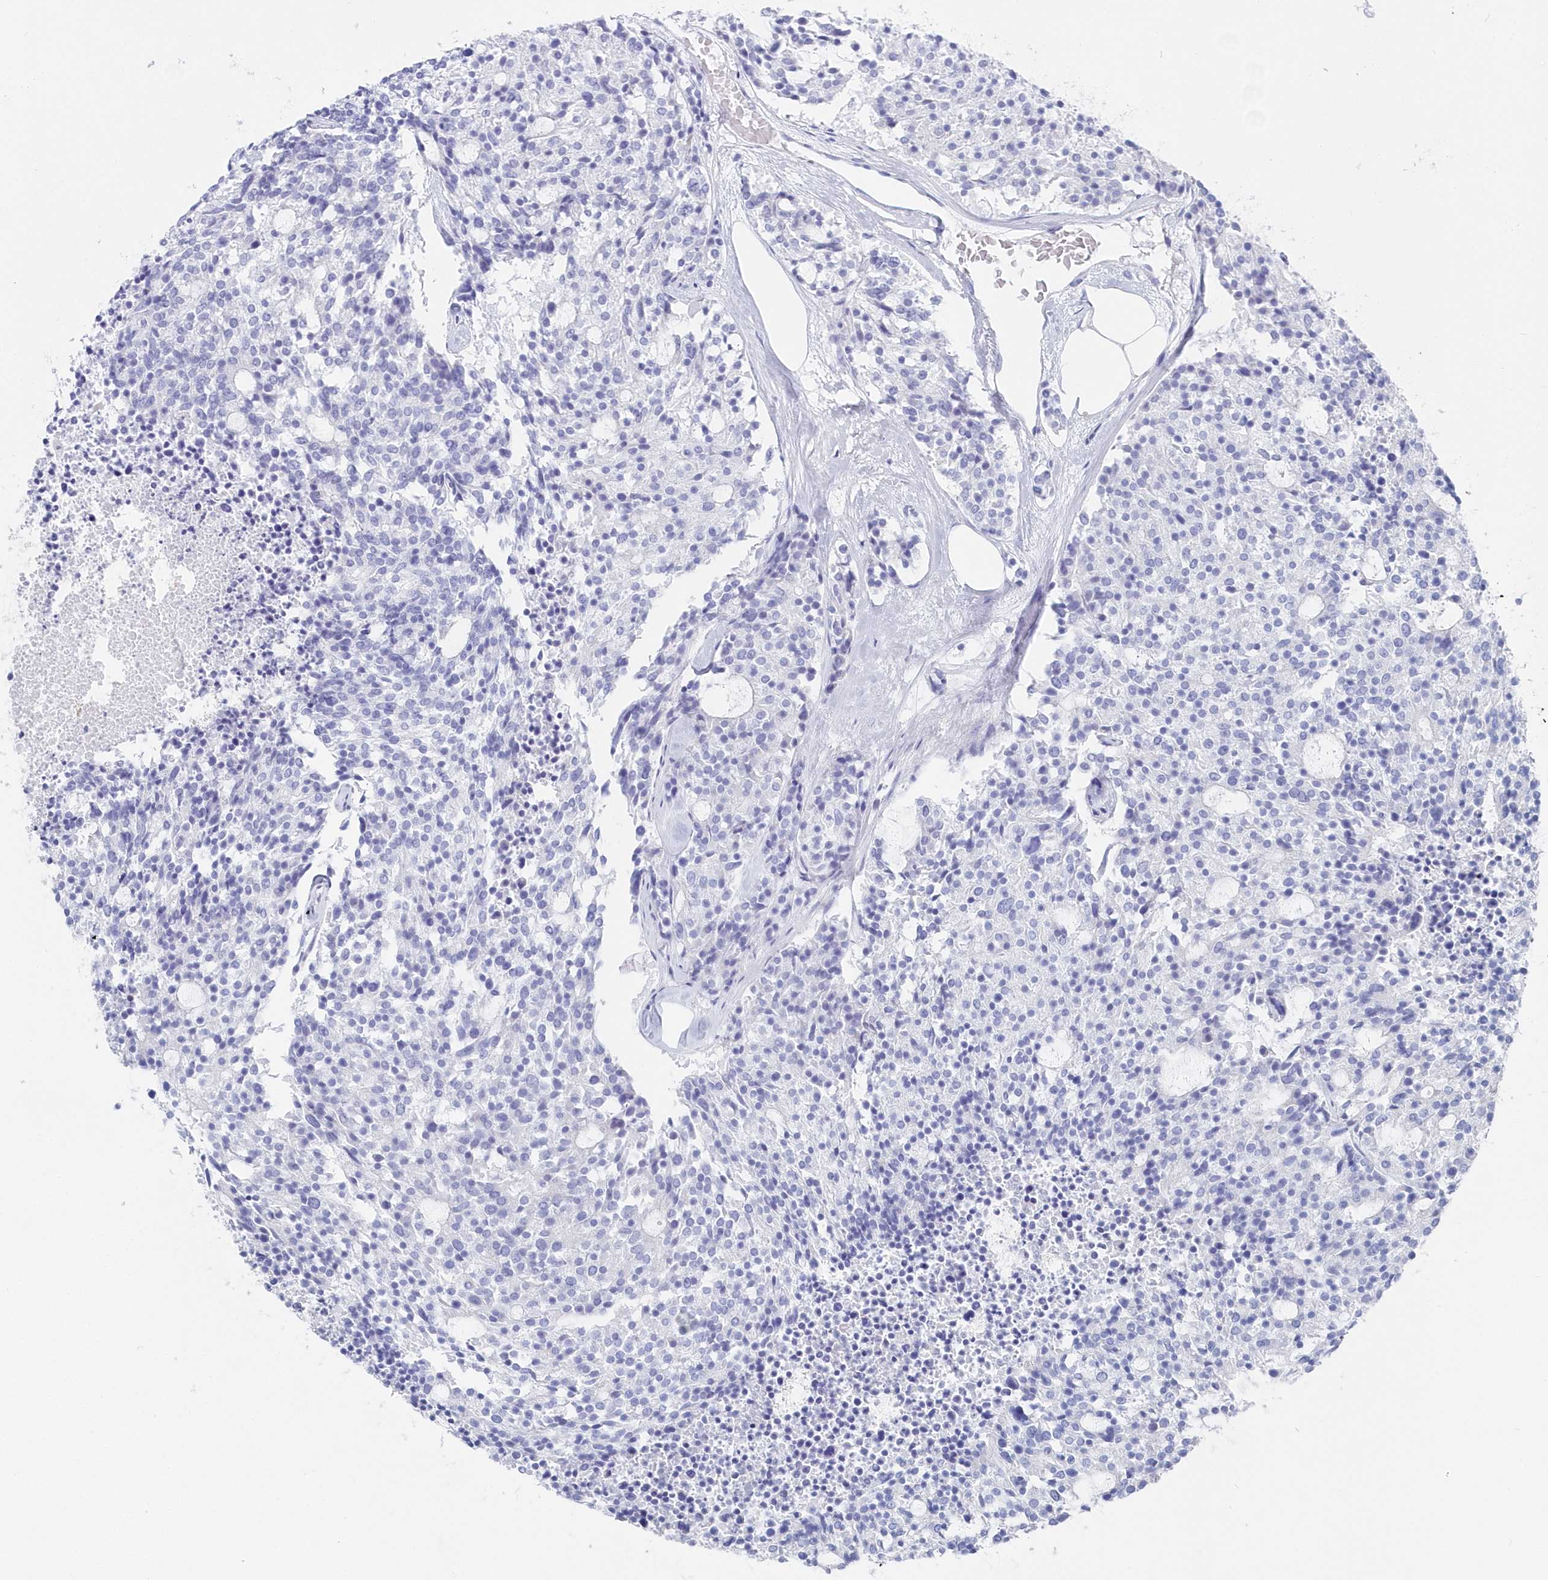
{"staining": {"intensity": "negative", "quantity": "none", "location": "none"}, "tissue": "carcinoid", "cell_type": "Tumor cells", "image_type": "cancer", "snomed": [{"axis": "morphology", "description": "Carcinoid, malignant, NOS"}, {"axis": "topography", "description": "Pancreas"}], "caption": "This is an immunohistochemistry (IHC) image of carcinoid. There is no positivity in tumor cells.", "gene": "CSNK1G2", "patient": {"sex": "female", "age": 54}}